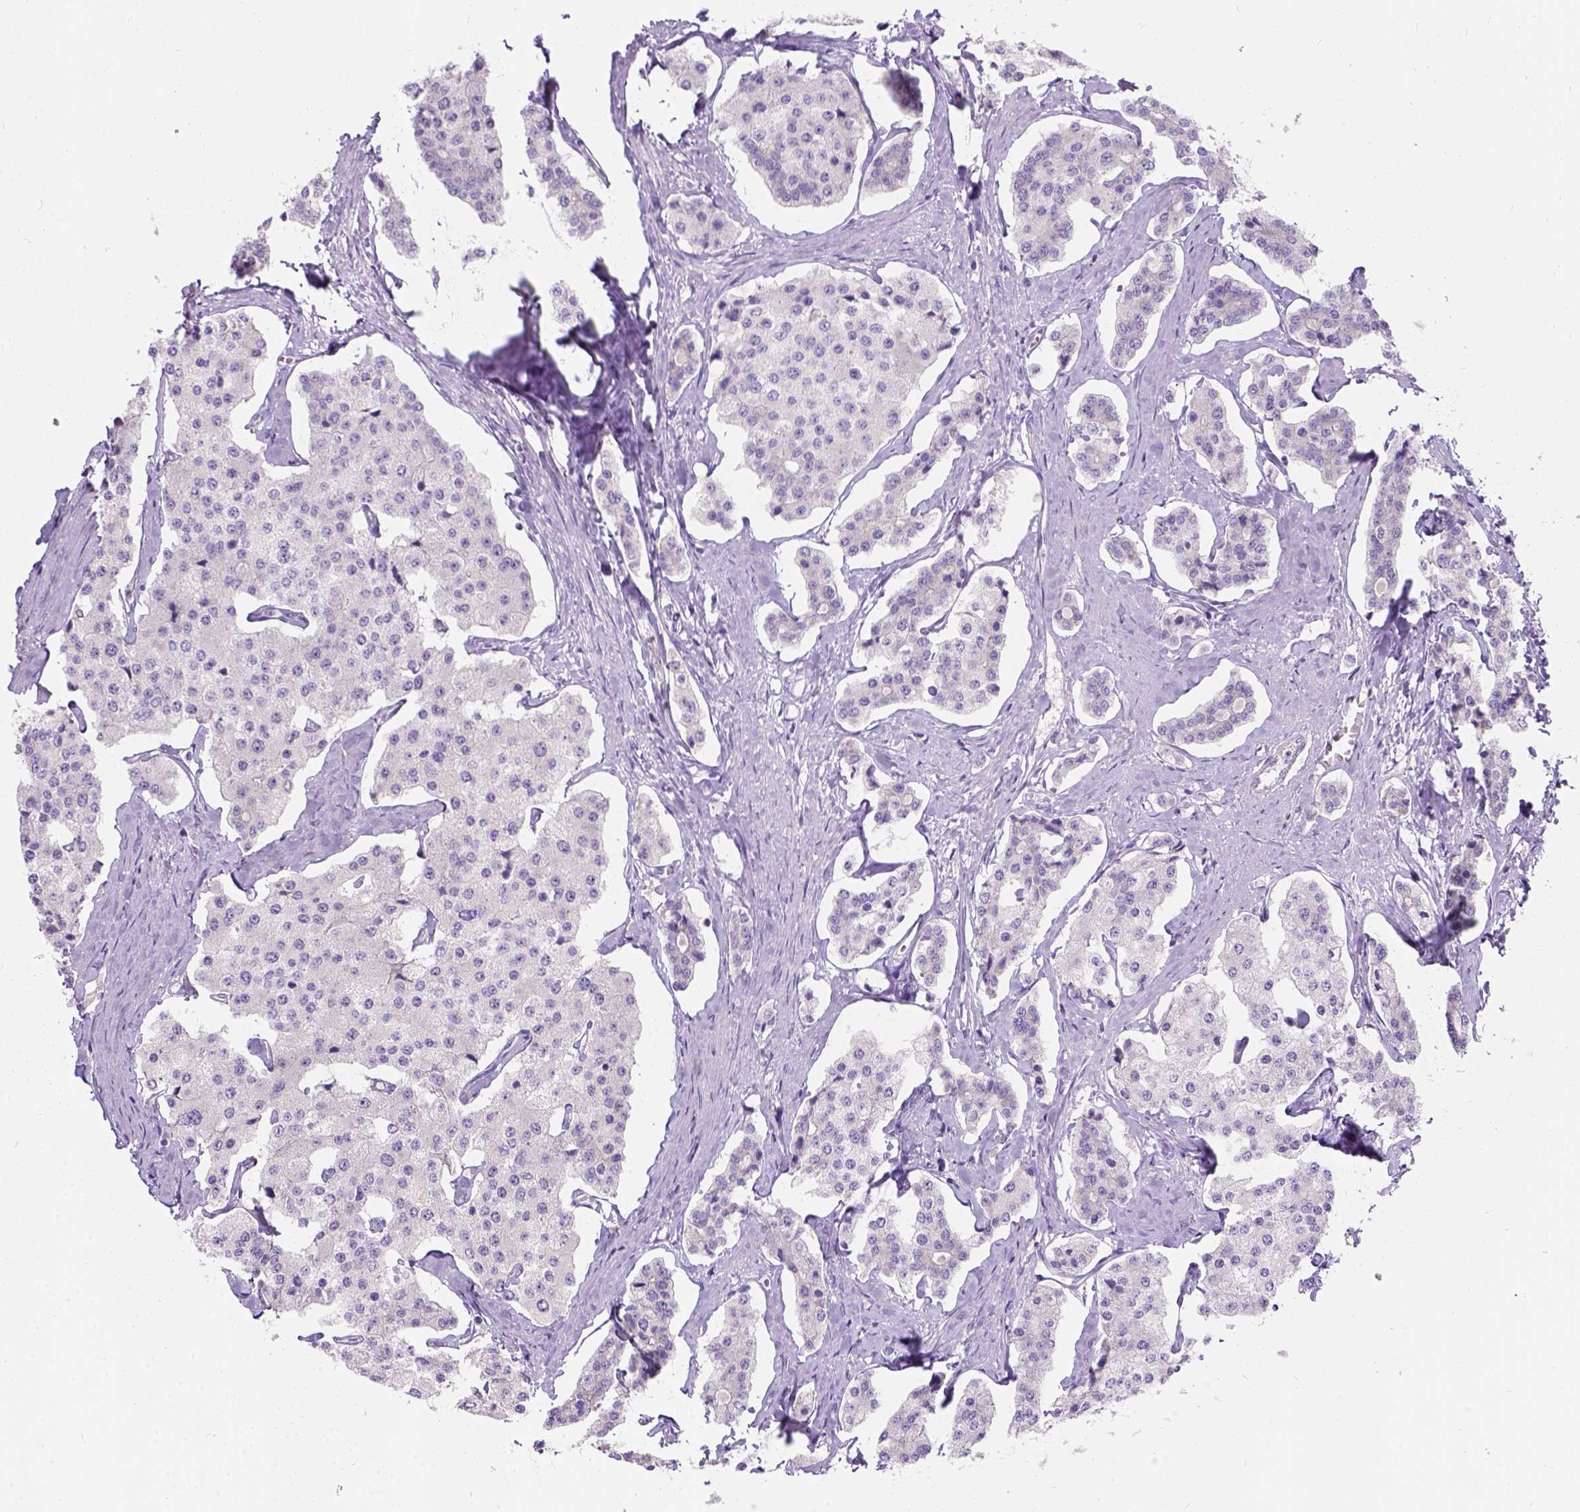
{"staining": {"intensity": "negative", "quantity": "none", "location": "none"}, "tissue": "carcinoid", "cell_type": "Tumor cells", "image_type": "cancer", "snomed": [{"axis": "morphology", "description": "Carcinoid, malignant, NOS"}, {"axis": "topography", "description": "Small intestine"}], "caption": "Carcinoid (malignant) stained for a protein using immunohistochemistry (IHC) reveals no positivity tumor cells.", "gene": "C20orf144", "patient": {"sex": "female", "age": 65}}